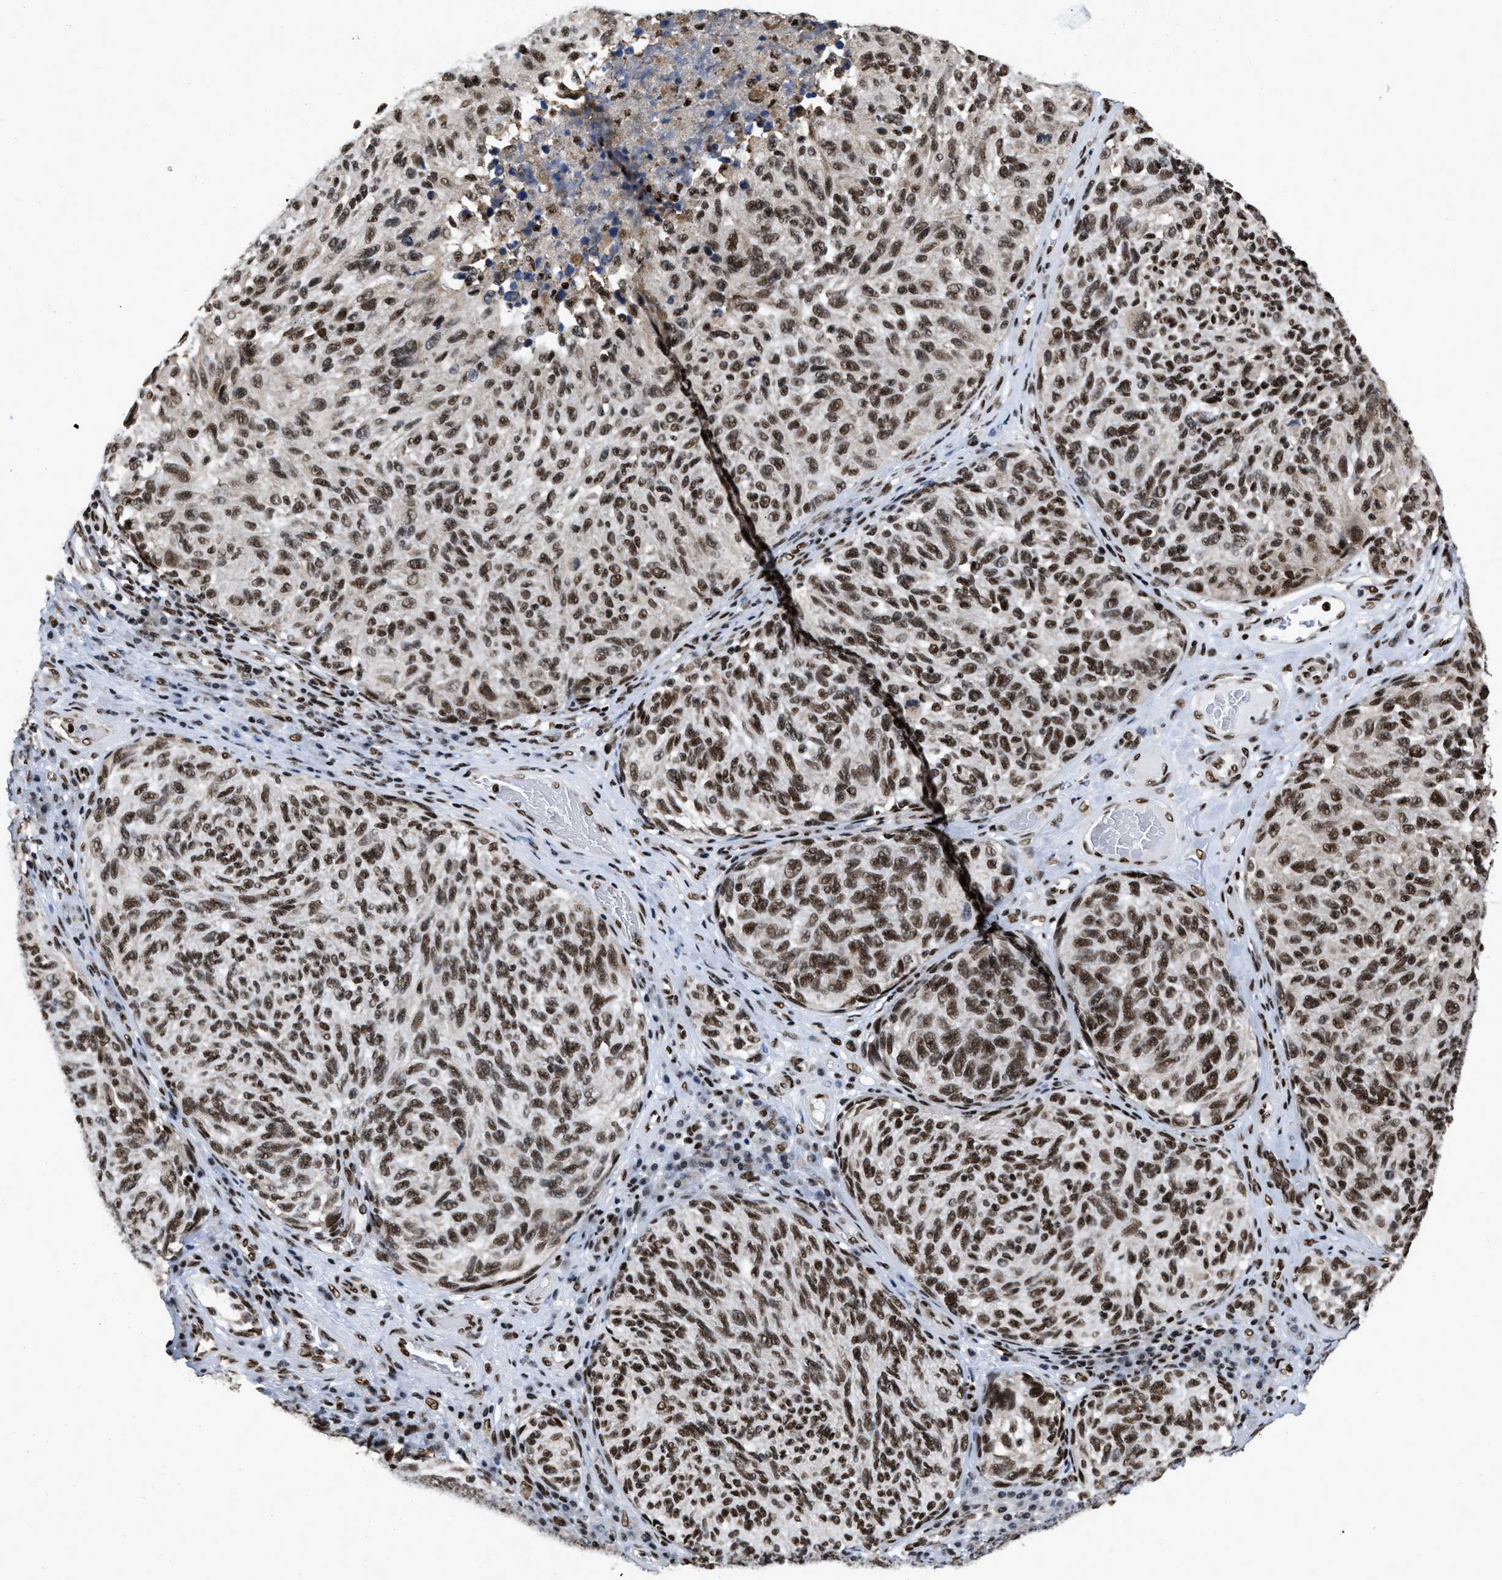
{"staining": {"intensity": "strong", "quantity": ">75%", "location": "nuclear"}, "tissue": "melanoma", "cell_type": "Tumor cells", "image_type": "cancer", "snomed": [{"axis": "morphology", "description": "Malignant melanoma, NOS"}, {"axis": "topography", "description": "Skin"}], "caption": "Protein analysis of melanoma tissue reveals strong nuclear positivity in approximately >75% of tumor cells. Nuclei are stained in blue.", "gene": "CREB1", "patient": {"sex": "female", "age": 73}}